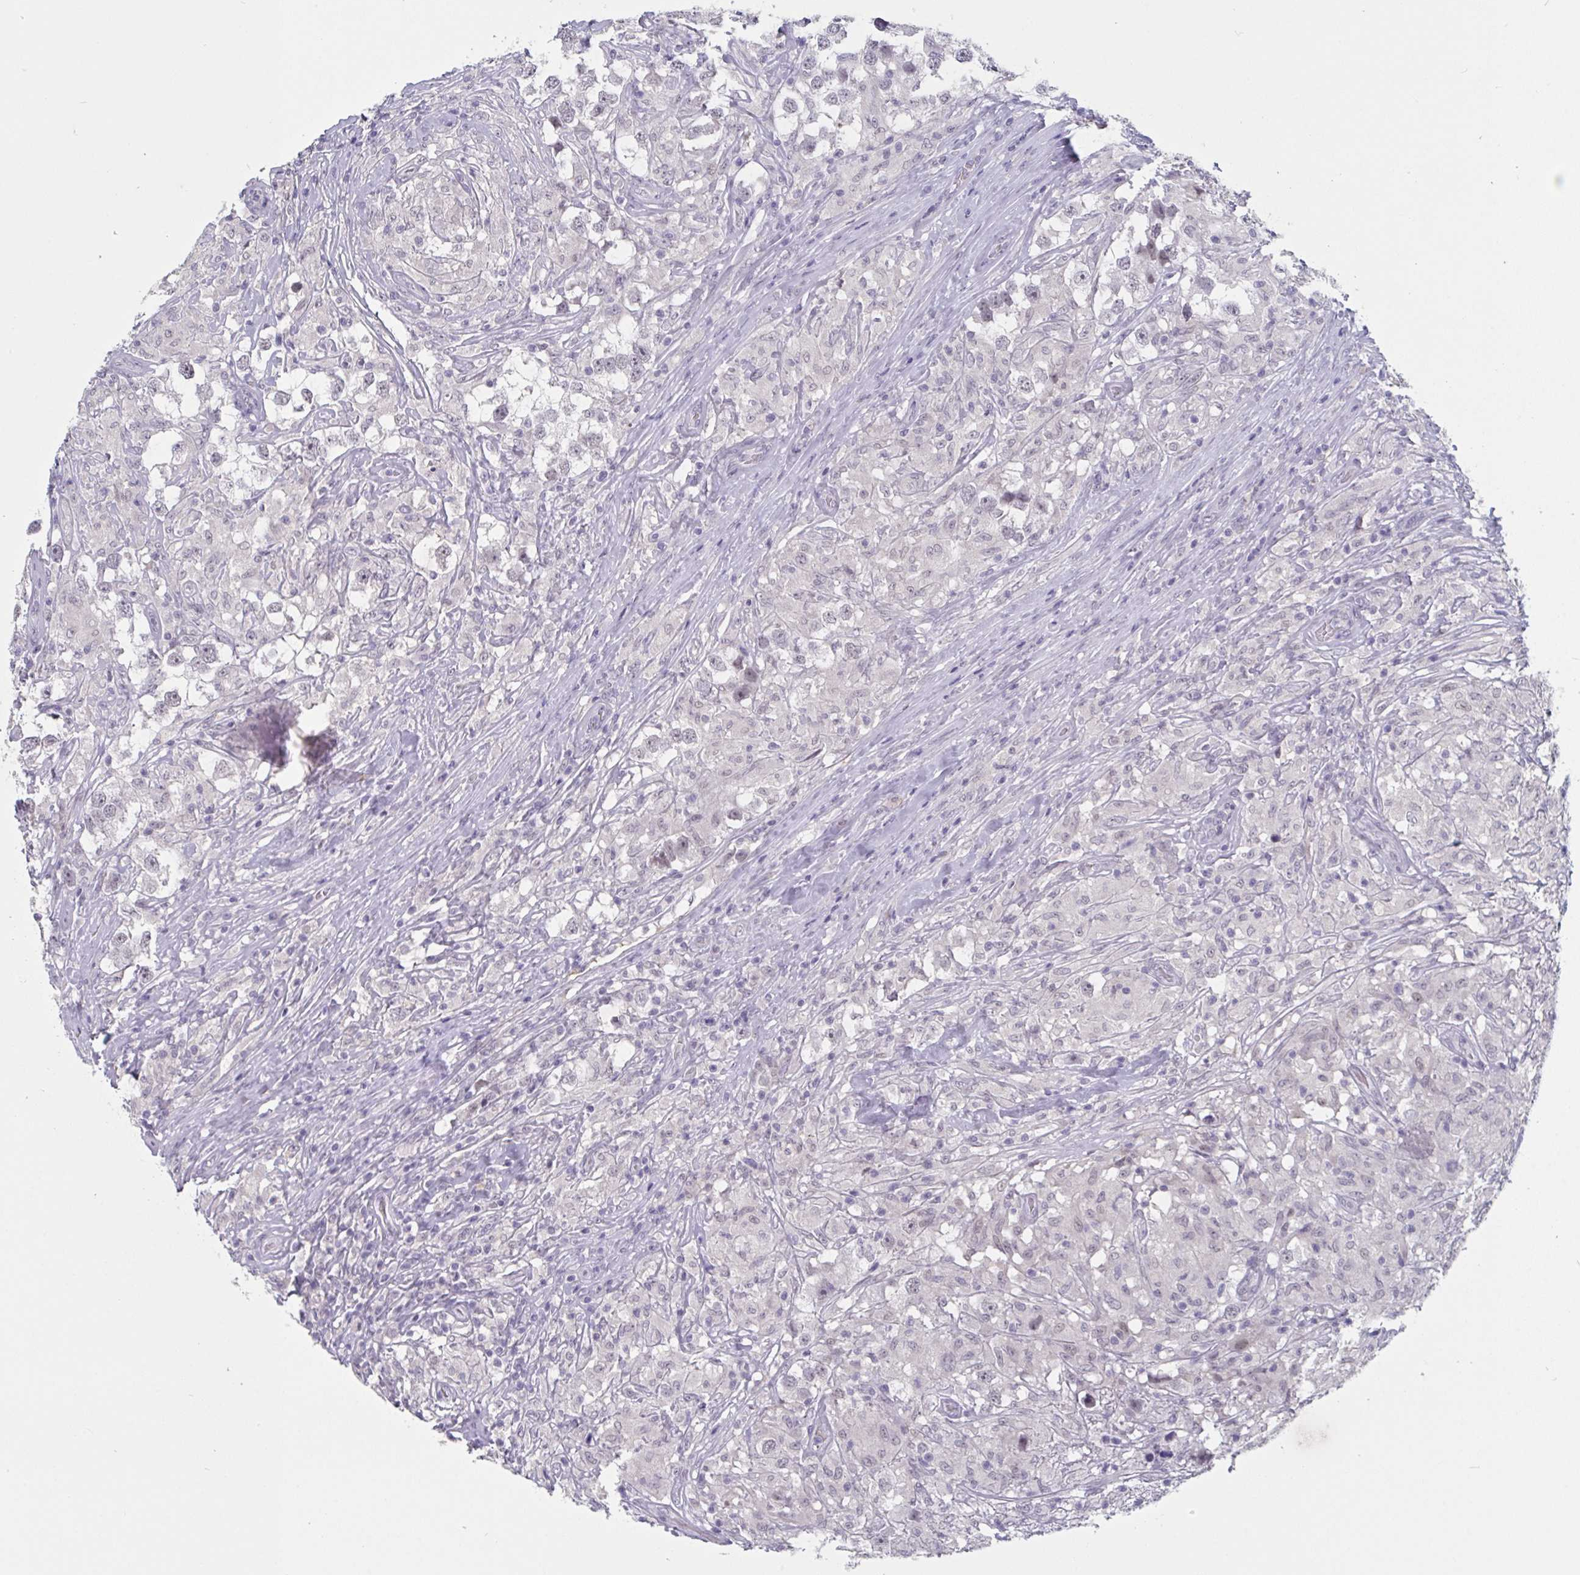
{"staining": {"intensity": "negative", "quantity": "none", "location": "none"}, "tissue": "testis cancer", "cell_type": "Tumor cells", "image_type": "cancer", "snomed": [{"axis": "morphology", "description": "Seminoma, NOS"}, {"axis": "topography", "description": "Testis"}], "caption": "Tumor cells show no significant protein positivity in testis seminoma.", "gene": "KDM4D", "patient": {"sex": "male", "age": 46}}